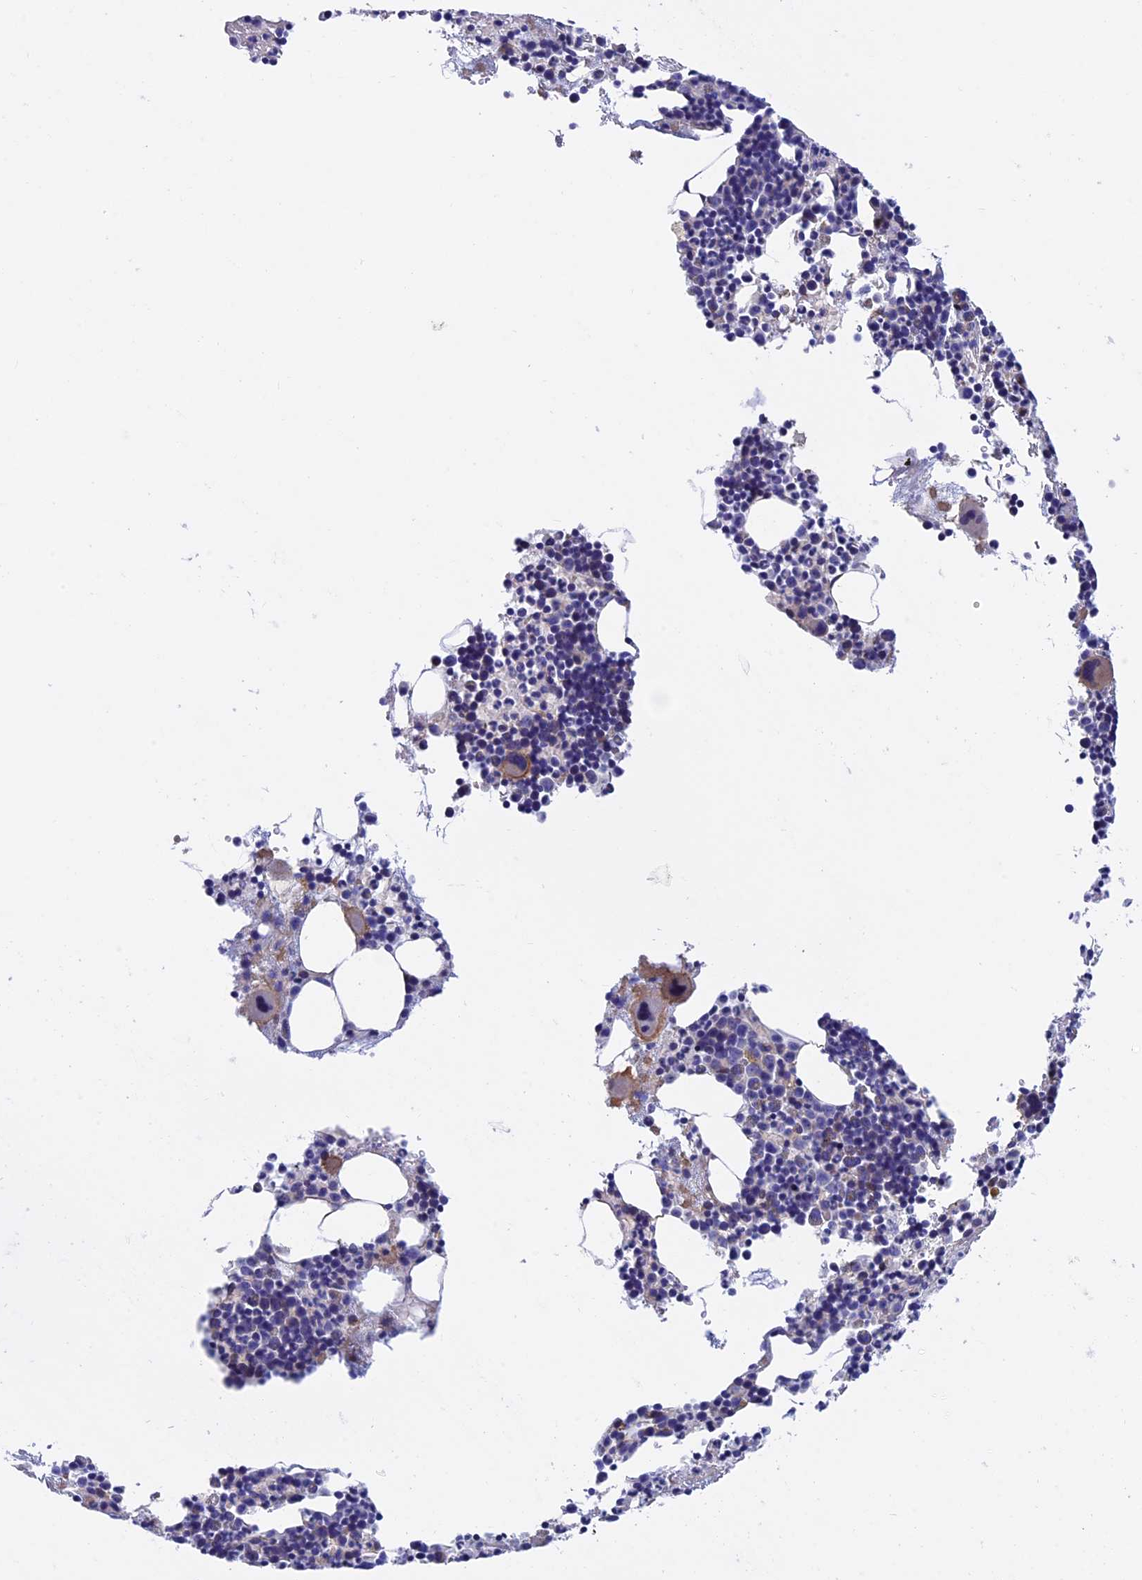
{"staining": {"intensity": "moderate", "quantity": "<25%", "location": "cytoplasmic/membranous"}, "tissue": "bone marrow", "cell_type": "Hematopoietic cells", "image_type": "normal", "snomed": [{"axis": "morphology", "description": "Normal tissue, NOS"}, {"axis": "topography", "description": "Bone marrow"}], "caption": "An immunohistochemistry photomicrograph of unremarkable tissue is shown. Protein staining in brown labels moderate cytoplasmic/membranous positivity in bone marrow within hematopoietic cells. (DAB IHC with brightfield microscopy, high magnification).", "gene": "ETFDH", "patient": {"sex": "male", "age": 51}}